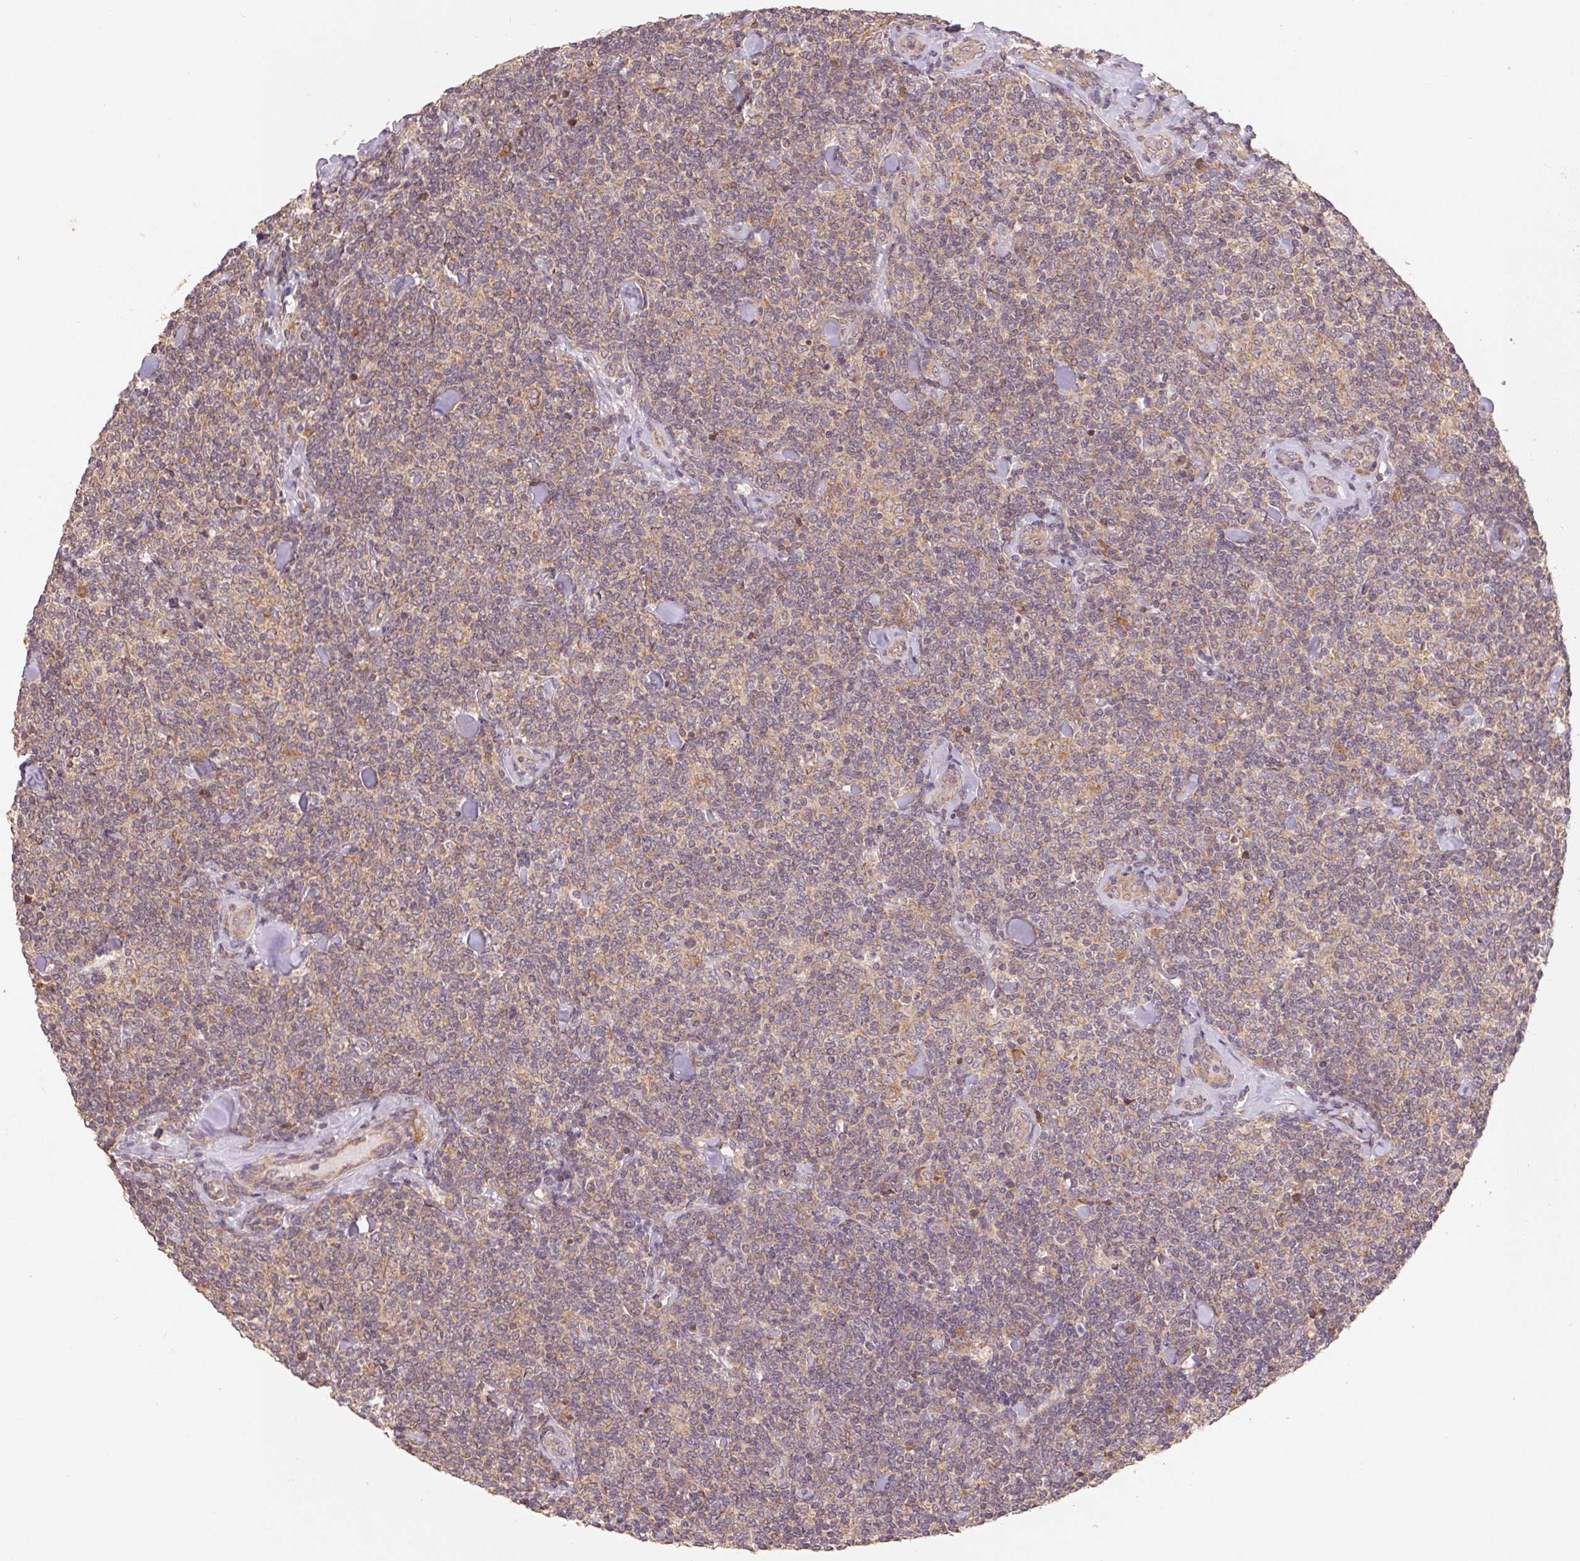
{"staining": {"intensity": "weak", "quantity": "25%-75%", "location": "cytoplasmic/membranous"}, "tissue": "lymphoma", "cell_type": "Tumor cells", "image_type": "cancer", "snomed": [{"axis": "morphology", "description": "Malignant lymphoma, non-Hodgkin's type, Low grade"}, {"axis": "topography", "description": "Lymph node"}], "caption": "Immunohistochemical staining of lymphoma displays weak cytoplasmic/membranous protein staining in about 25%-75% of tumor cells.", "gene": "RPL27A", "patient": {"sex": "female", "age": 56}}